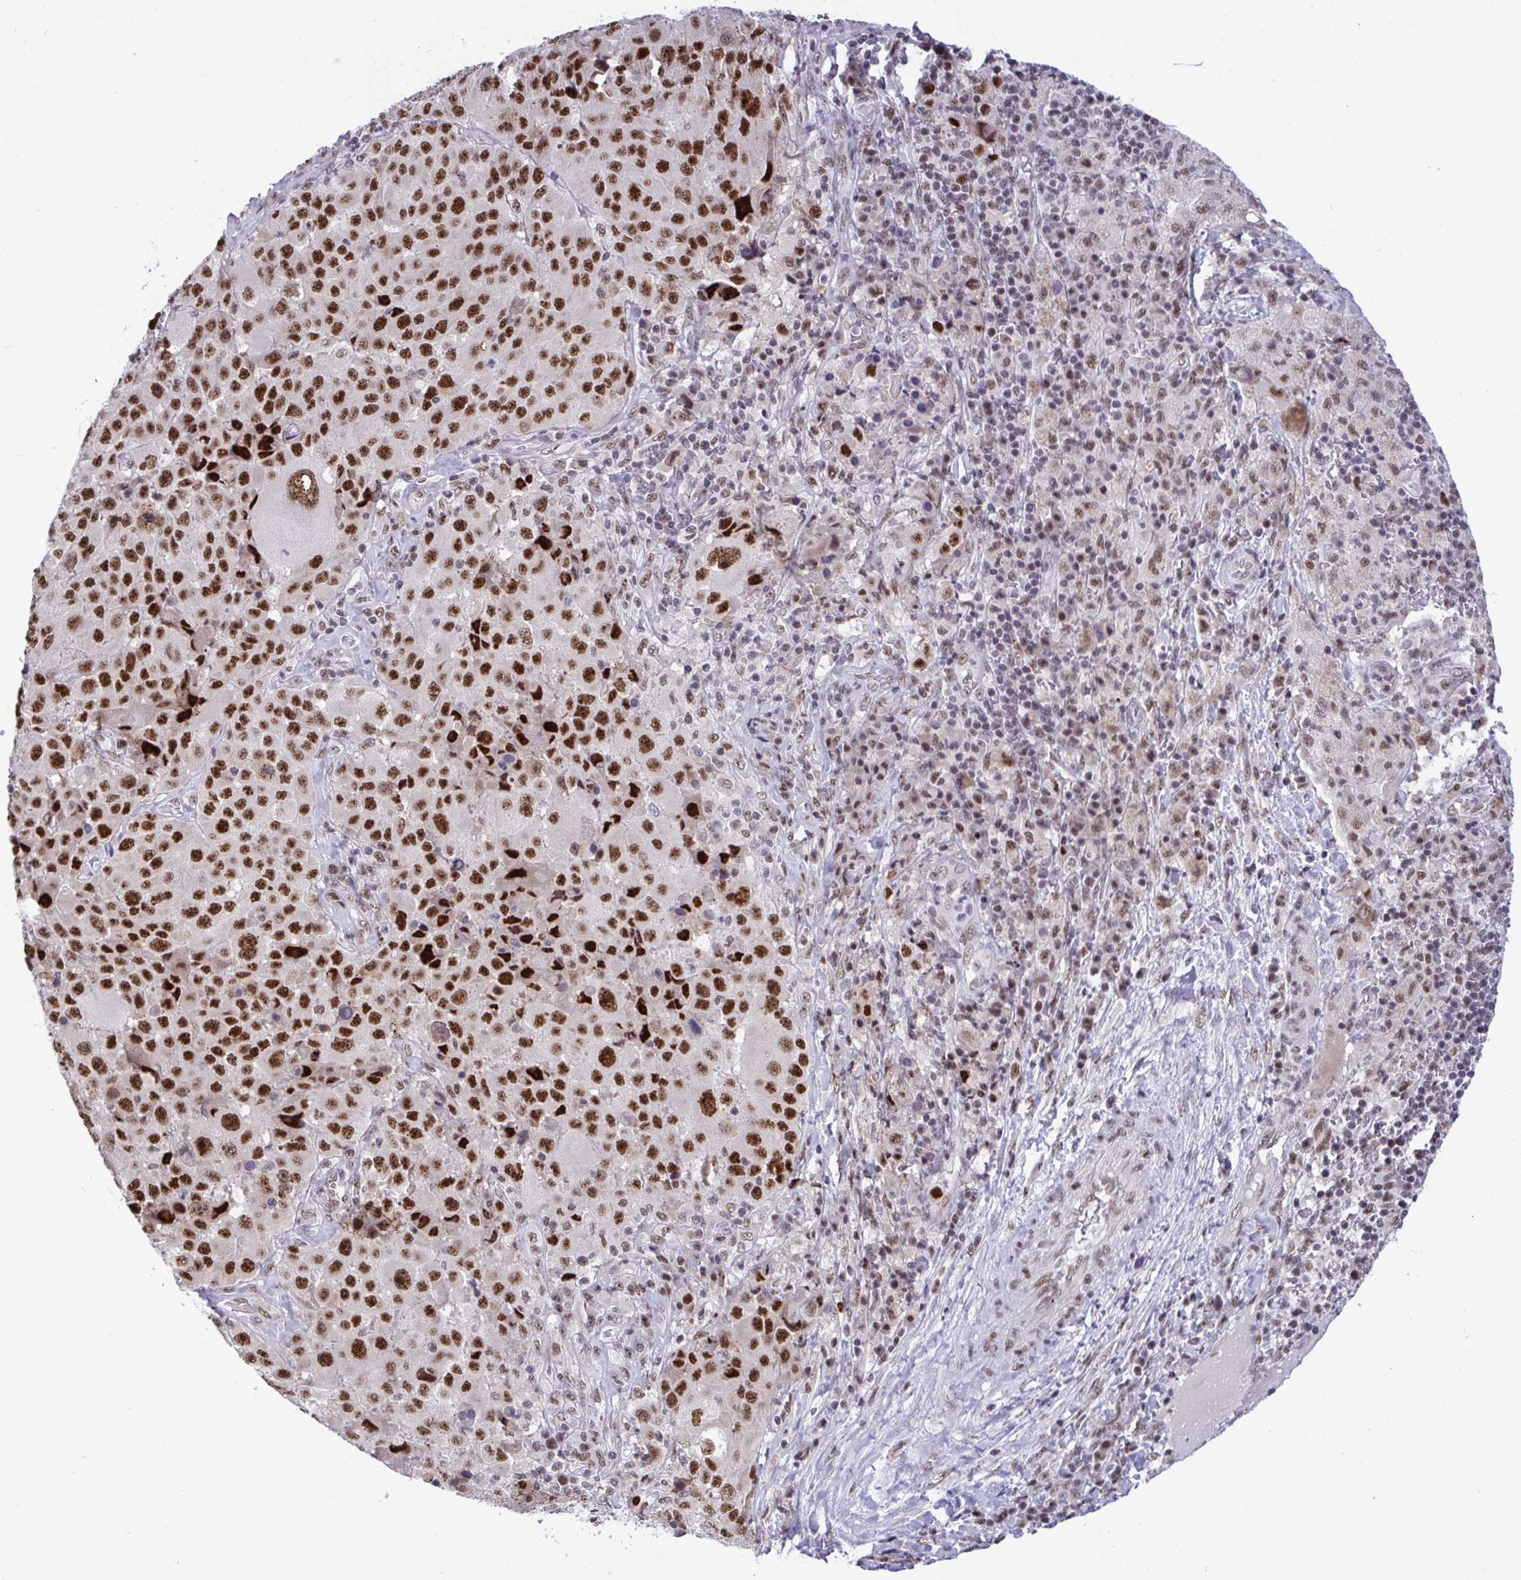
{"staining": {"intensity": "strong", "quantity": ">75%", "location": "nuclear"}, "tissue": "melanoma", "cell_type": "Tumor cells", "image_type": "cancer", "snomed": [{"axis": "morphology", "description": "Malignant melanoma, Metastatic site"}, {"axis": "topography", "description": "Lymph node"}], "caption": "Immunohistochemical staining of human melanoma shows high levels of strong nuclear staining in approximately >75% of tumor cells.", "gene": "WBP11", "patient": {"sex": "male", "age": 62}}